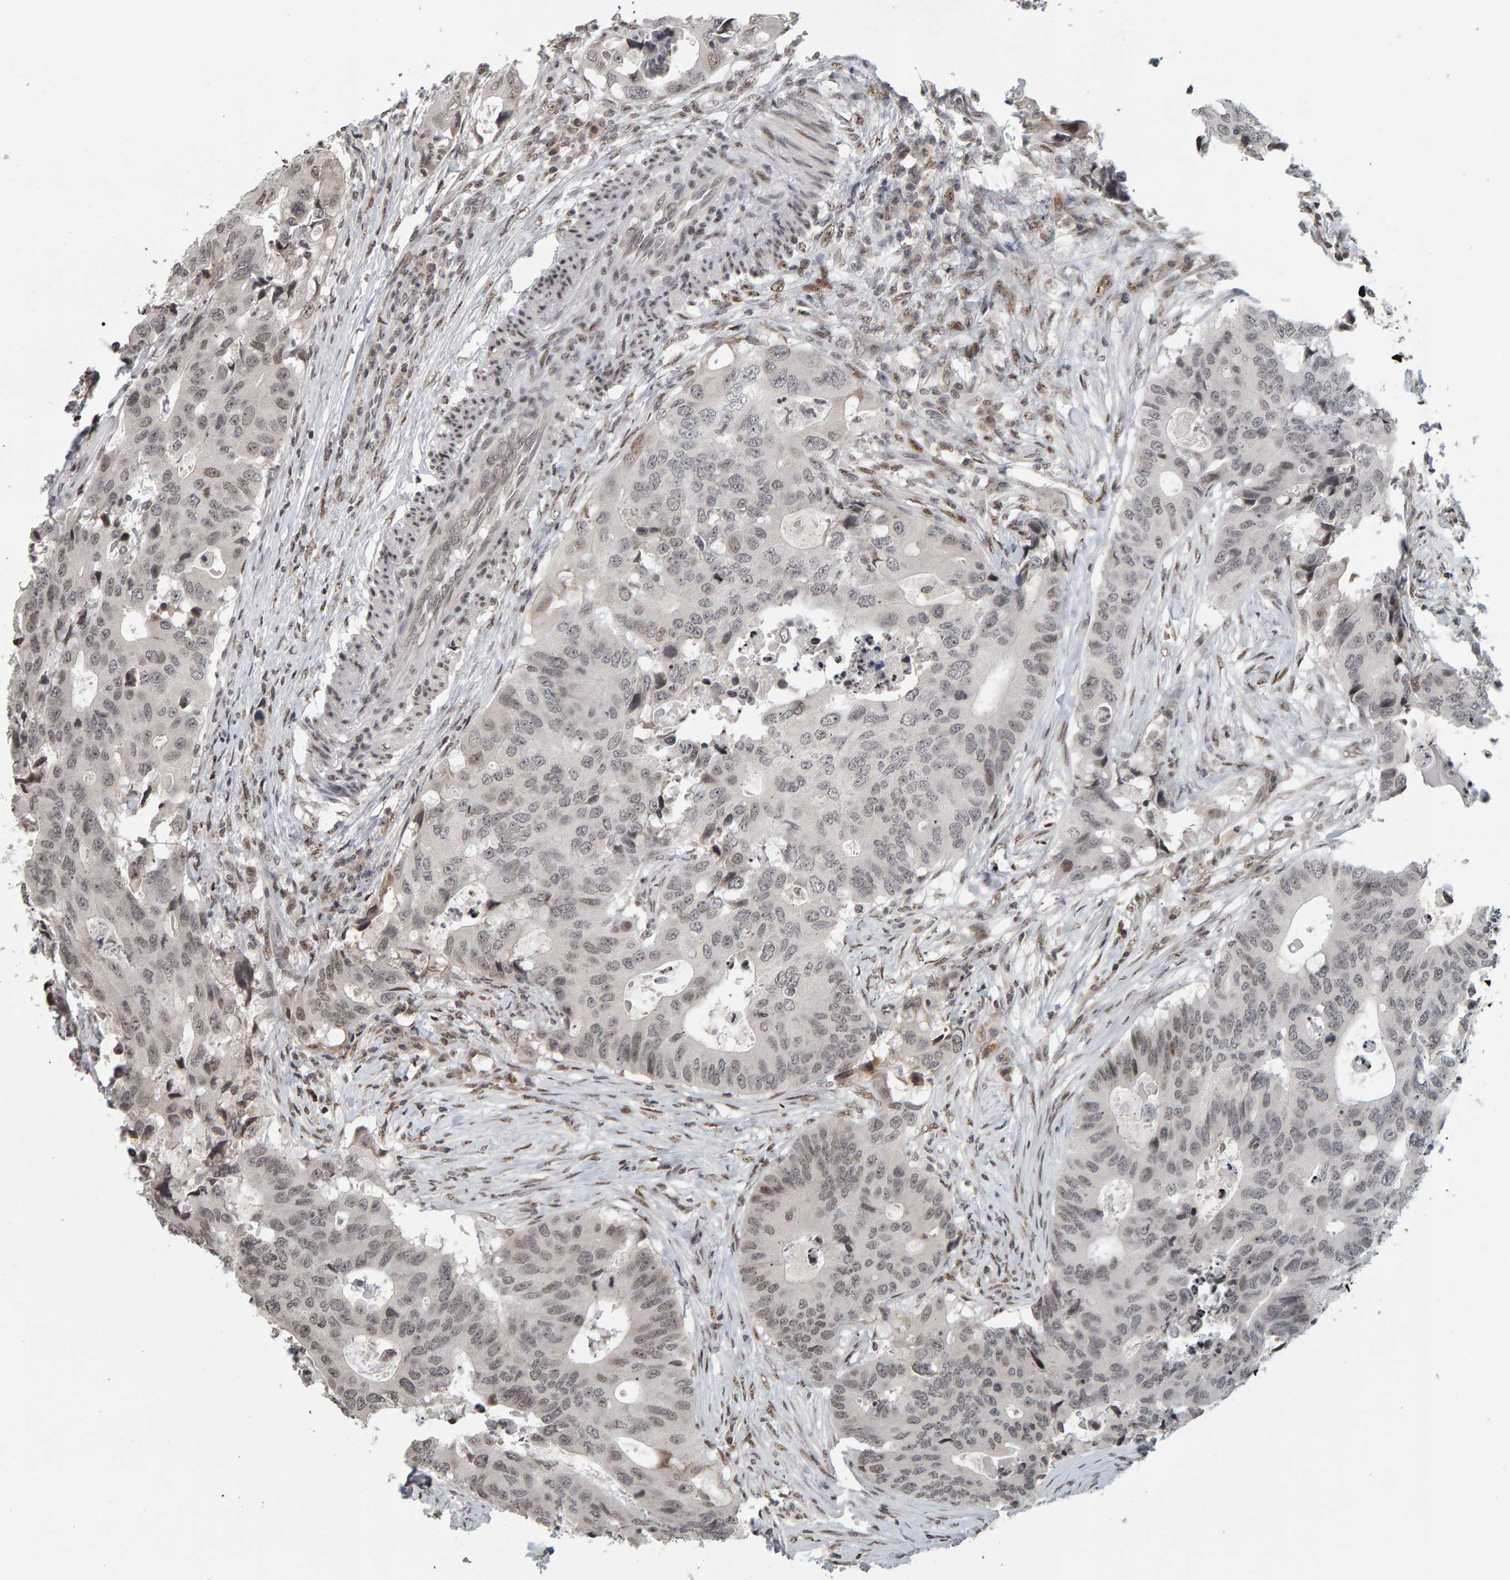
{"staining": {"intensity": "weak", "quantity": "25%-75%", "location": "nuclear"}, "tissue": "colorectal cancer", "cell_type": "Tumor cells", "image_type": "cancer", "snomed": [{"axis": "morphology", "description": "Adenocarcinoma, NOS"}, {"axis": "topography", "description": "Colon"}], "caption": "Tumor cells display low levels of weak nuclear staining in approximately 25%-75% of cells in colorectal cancer.", "gene": "TRAM1", "patient": {"sex": "male", "age": 71}}